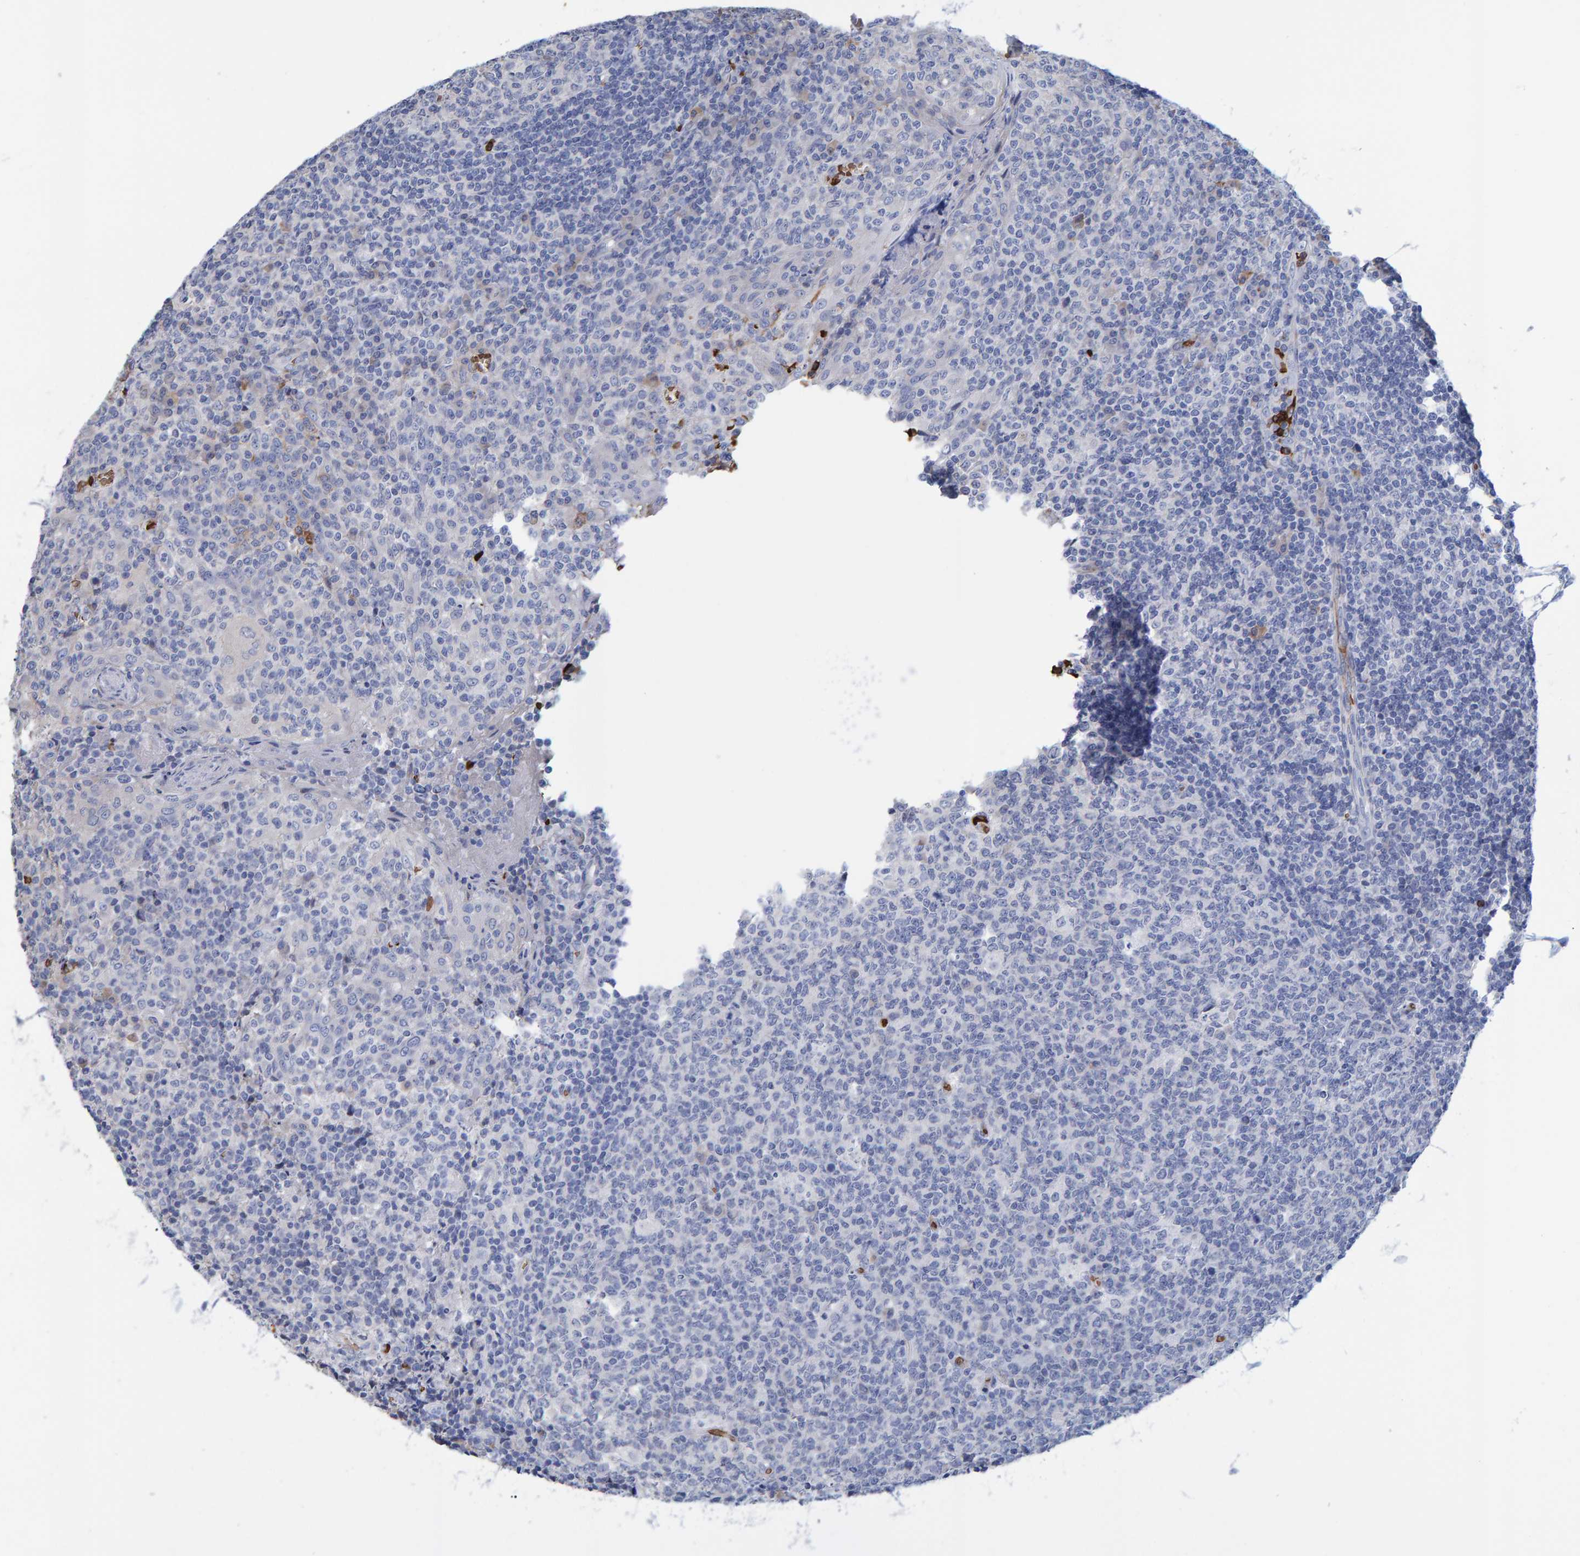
{"staining": {"intensity": "negative", "quantity": "none", "location": "none"}, "tissue": "tonsil", "cell_type": "Germinal center cells", "image_type": "normal", "snomed": [{"axis": "morphology", "description": "Normal tissue, NOS"}, {"axis": "topography", "description": "Tonsil"}], "caption": "Photomicrograph shows no significant protein positivity in germinal center cells of normal tonsil. (DAB immunohistochemistry (IHC) visualized using brightfield microscopy, high magnification).", "gene": "VPS9D1", "patient": {"sex": "female", "age": 19}}